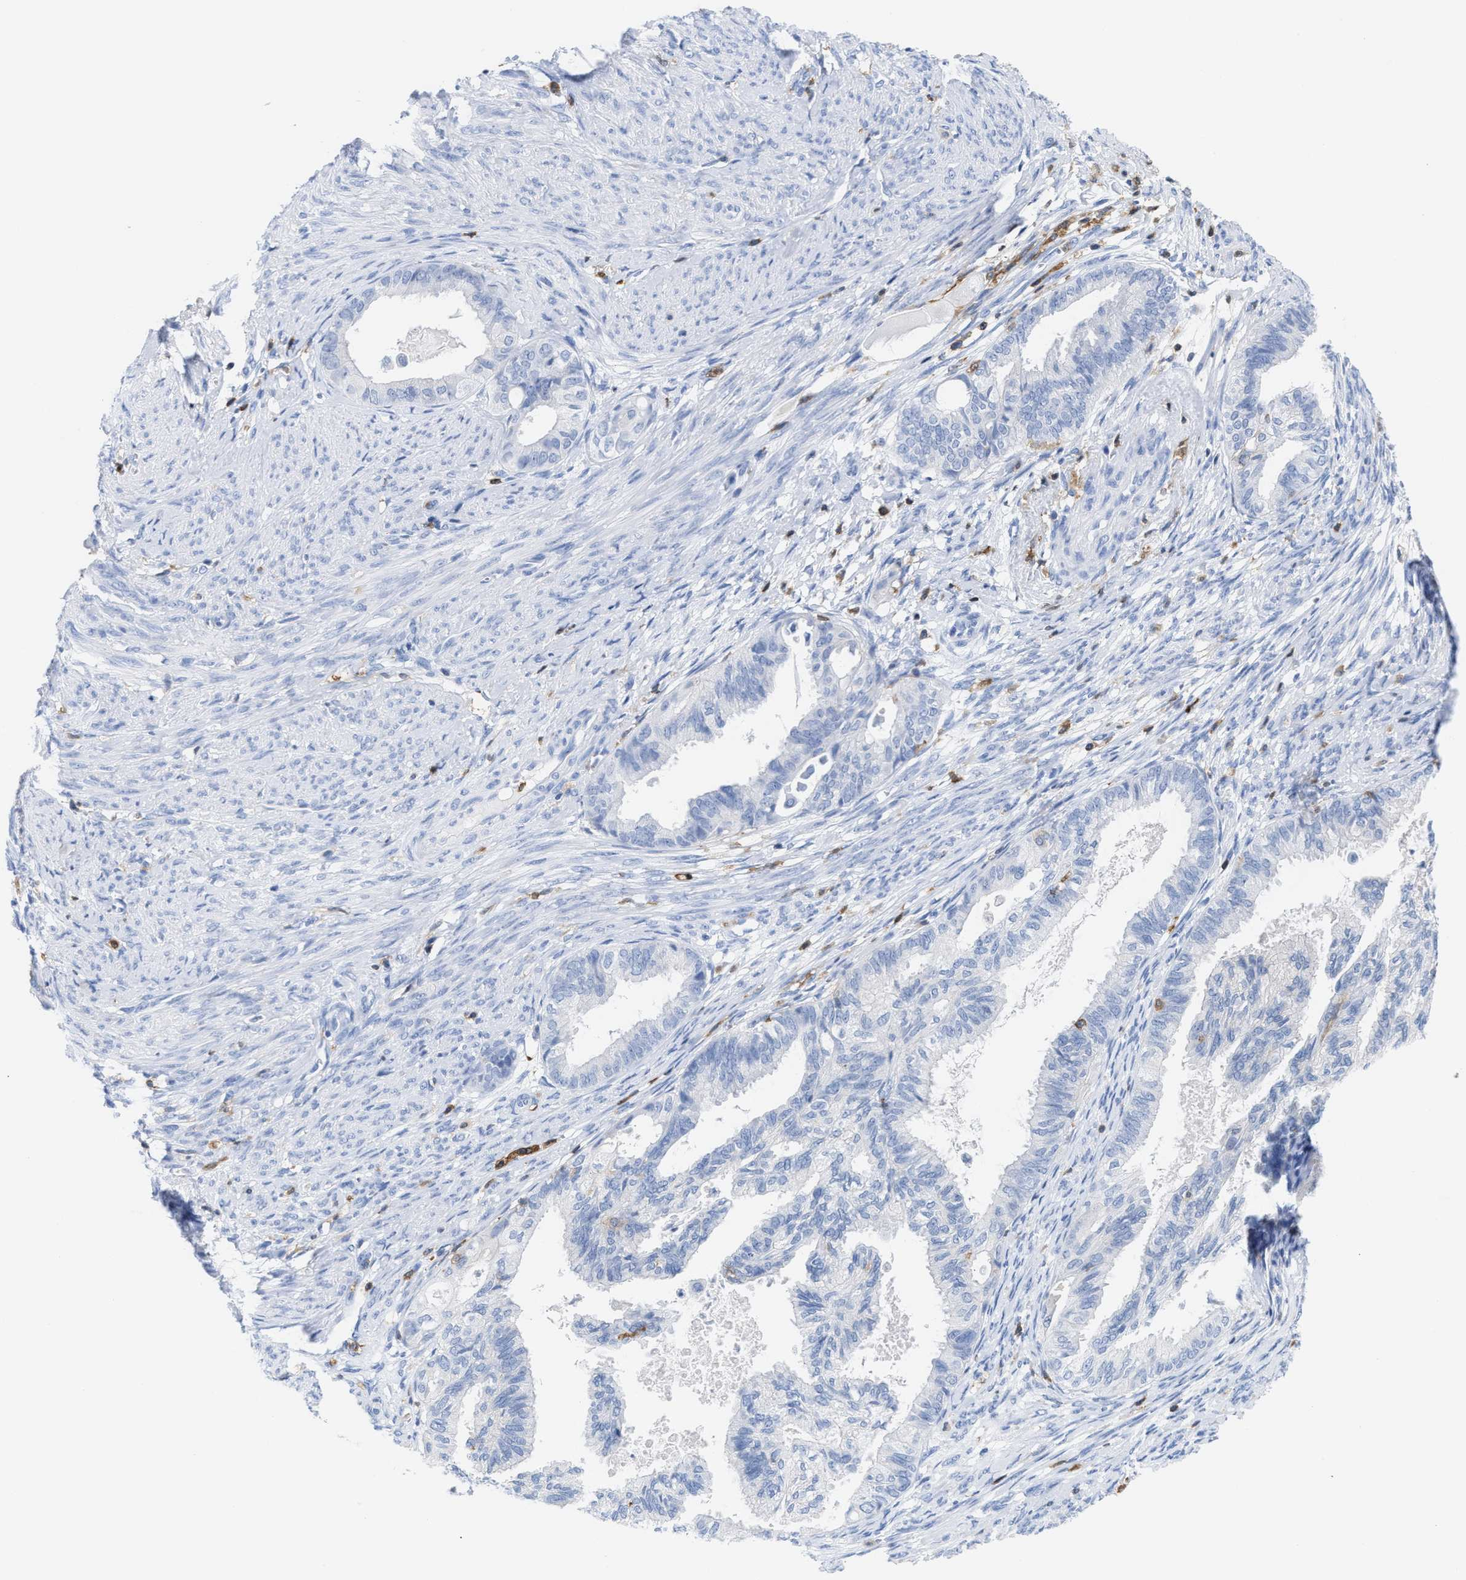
{"staining": {"intensity": "negative", "quantity": "none", "location": "none"}, "tissue": "cervical cancer", "cell_type": "Tumor cells", "image_type": "cancer", "snomed": [{"axis": "morphology", "description": "Normal tissue, NOS"}, {"axis": "morphology", "description": "Adenocarcinoma, NOS"}, {"axis": "topography", "description": "Cervix"}, {"axis": "topography", "description": "Endometrium"}], "caption": "High power microscopy histopathology image of an IHC histopathology image of cervical cancer, revealing no significant positivity in tumor cells.", "gene": "LCP1", "patient": {"sex": "female", "age": 86}}